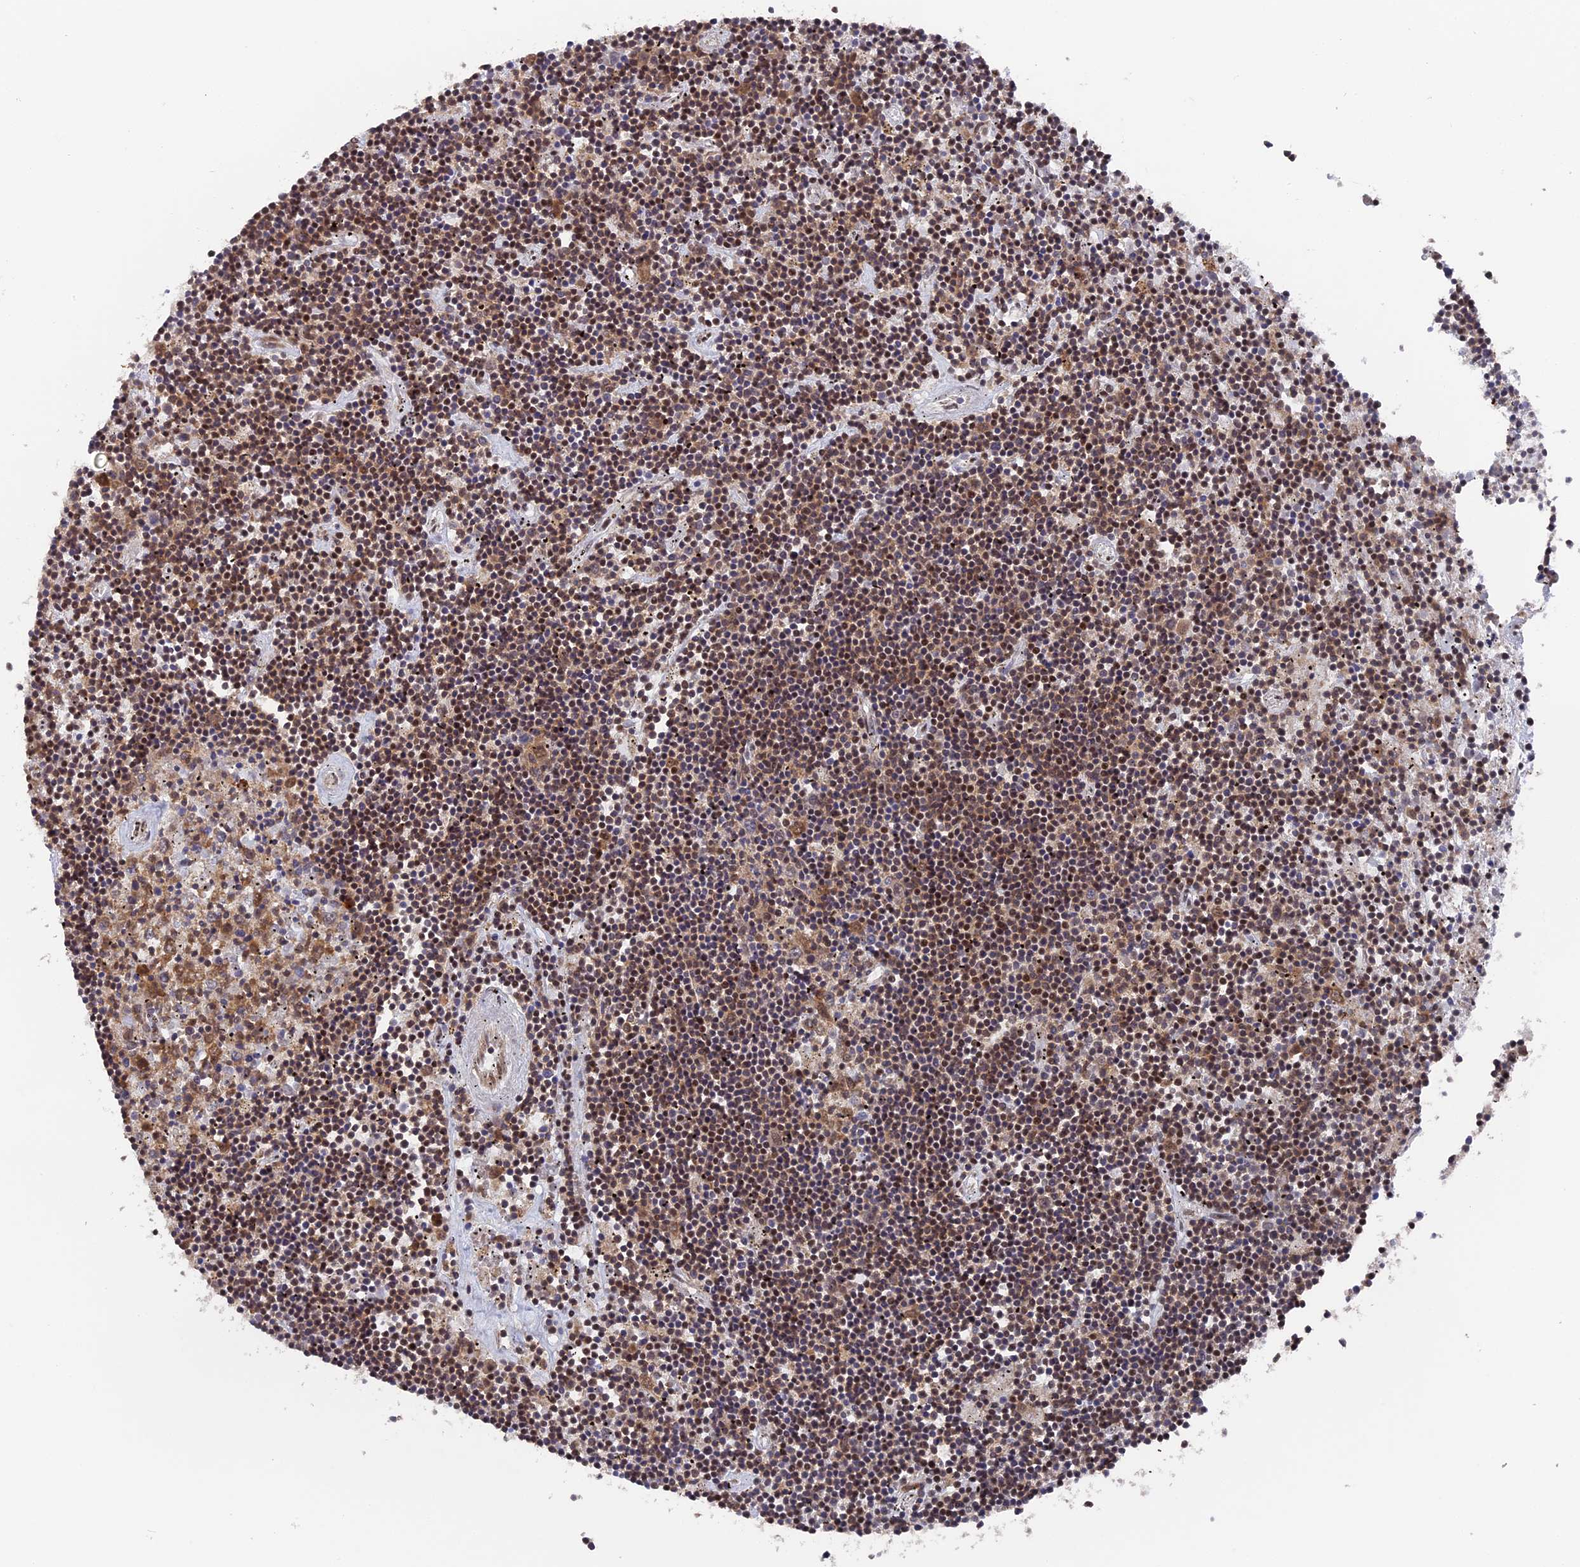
{"staining": {"intensity": "moderate", "quantity": ">75%", "location": "nuclear"}, "tissue": "lymphoma", "cell_type": "Tumor cells", "image_type": "cancer", "snomed": [{"axis": "morphology", "description": "Malignant lymphoma, non-Hodgkin's type, Low grade"}, {"axis": "topography", "description": "Spleen"}], "caption": "Immunohistochemical staining of human low-grade malignant lymphoma, non-Hodgkin's type reveals moderate nuclear protein expression in about >75% of tumor cells. The staining is performed using DAB (3,3'-diaminobenzidine) brown chromogen to label protein expression. The nuclei are counter-stained blue using hematoxylin.", "gene": "SF3A2", "patient": {"sex": "male", "age": 76}}